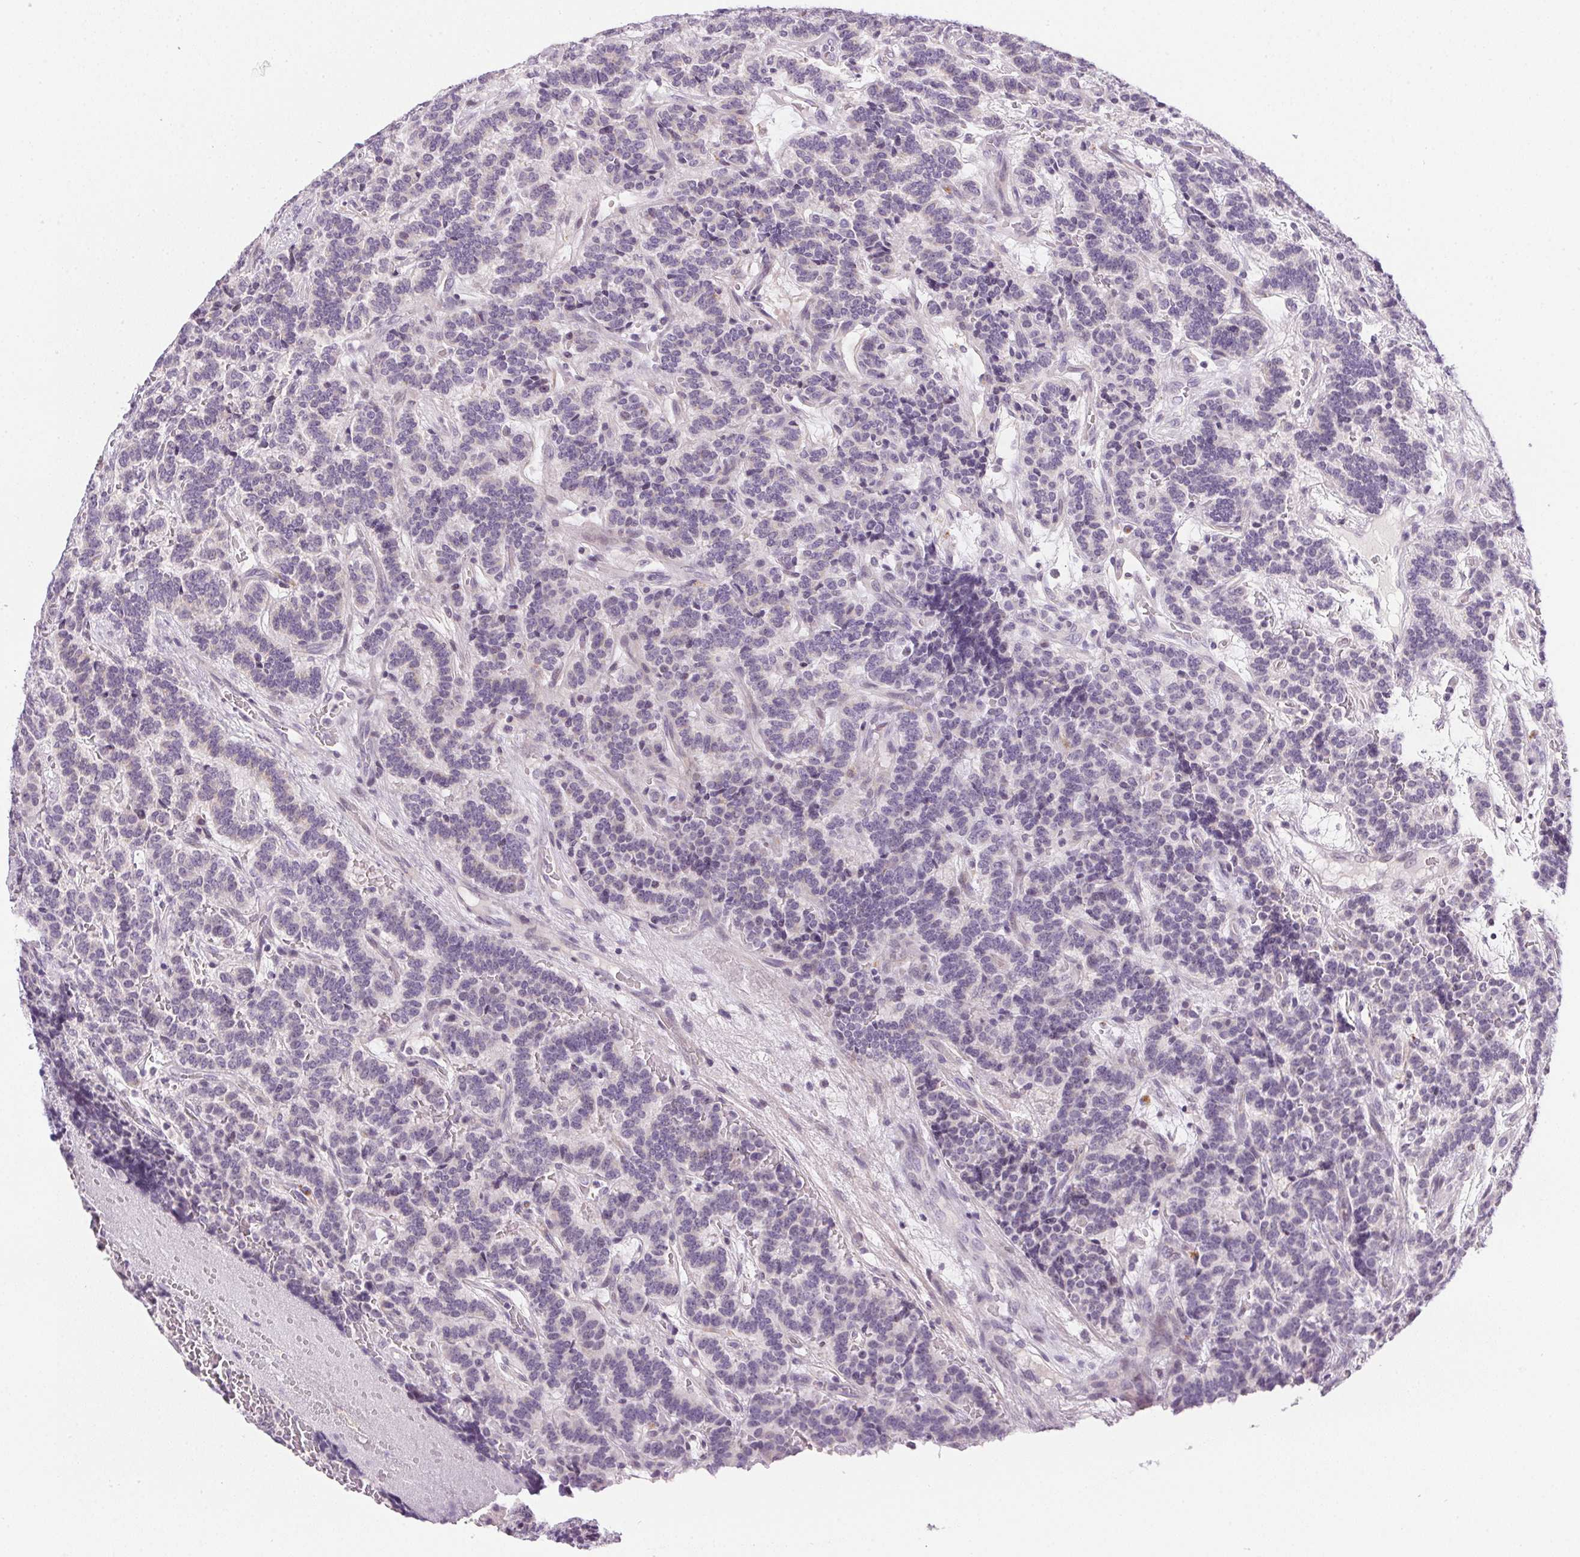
{"staining": {"intensity": "negative", "quantity": "none", "location": "none"}, "tissue": "carcinoid", "cell_type": "Tumor cells", "image_type": "cancer", "snomed": [{"axis": "morphology", "description": "Carcinoid, malignant, NOS"}, {"axis": "topography", "description": "Pancreas"}], "caption": "Carcinoid (malignant) stained for a protein using IHC reveals no staining tumor cells.", "gene": "GSDMC", "patient": {"sex": "male", "age": 36}}